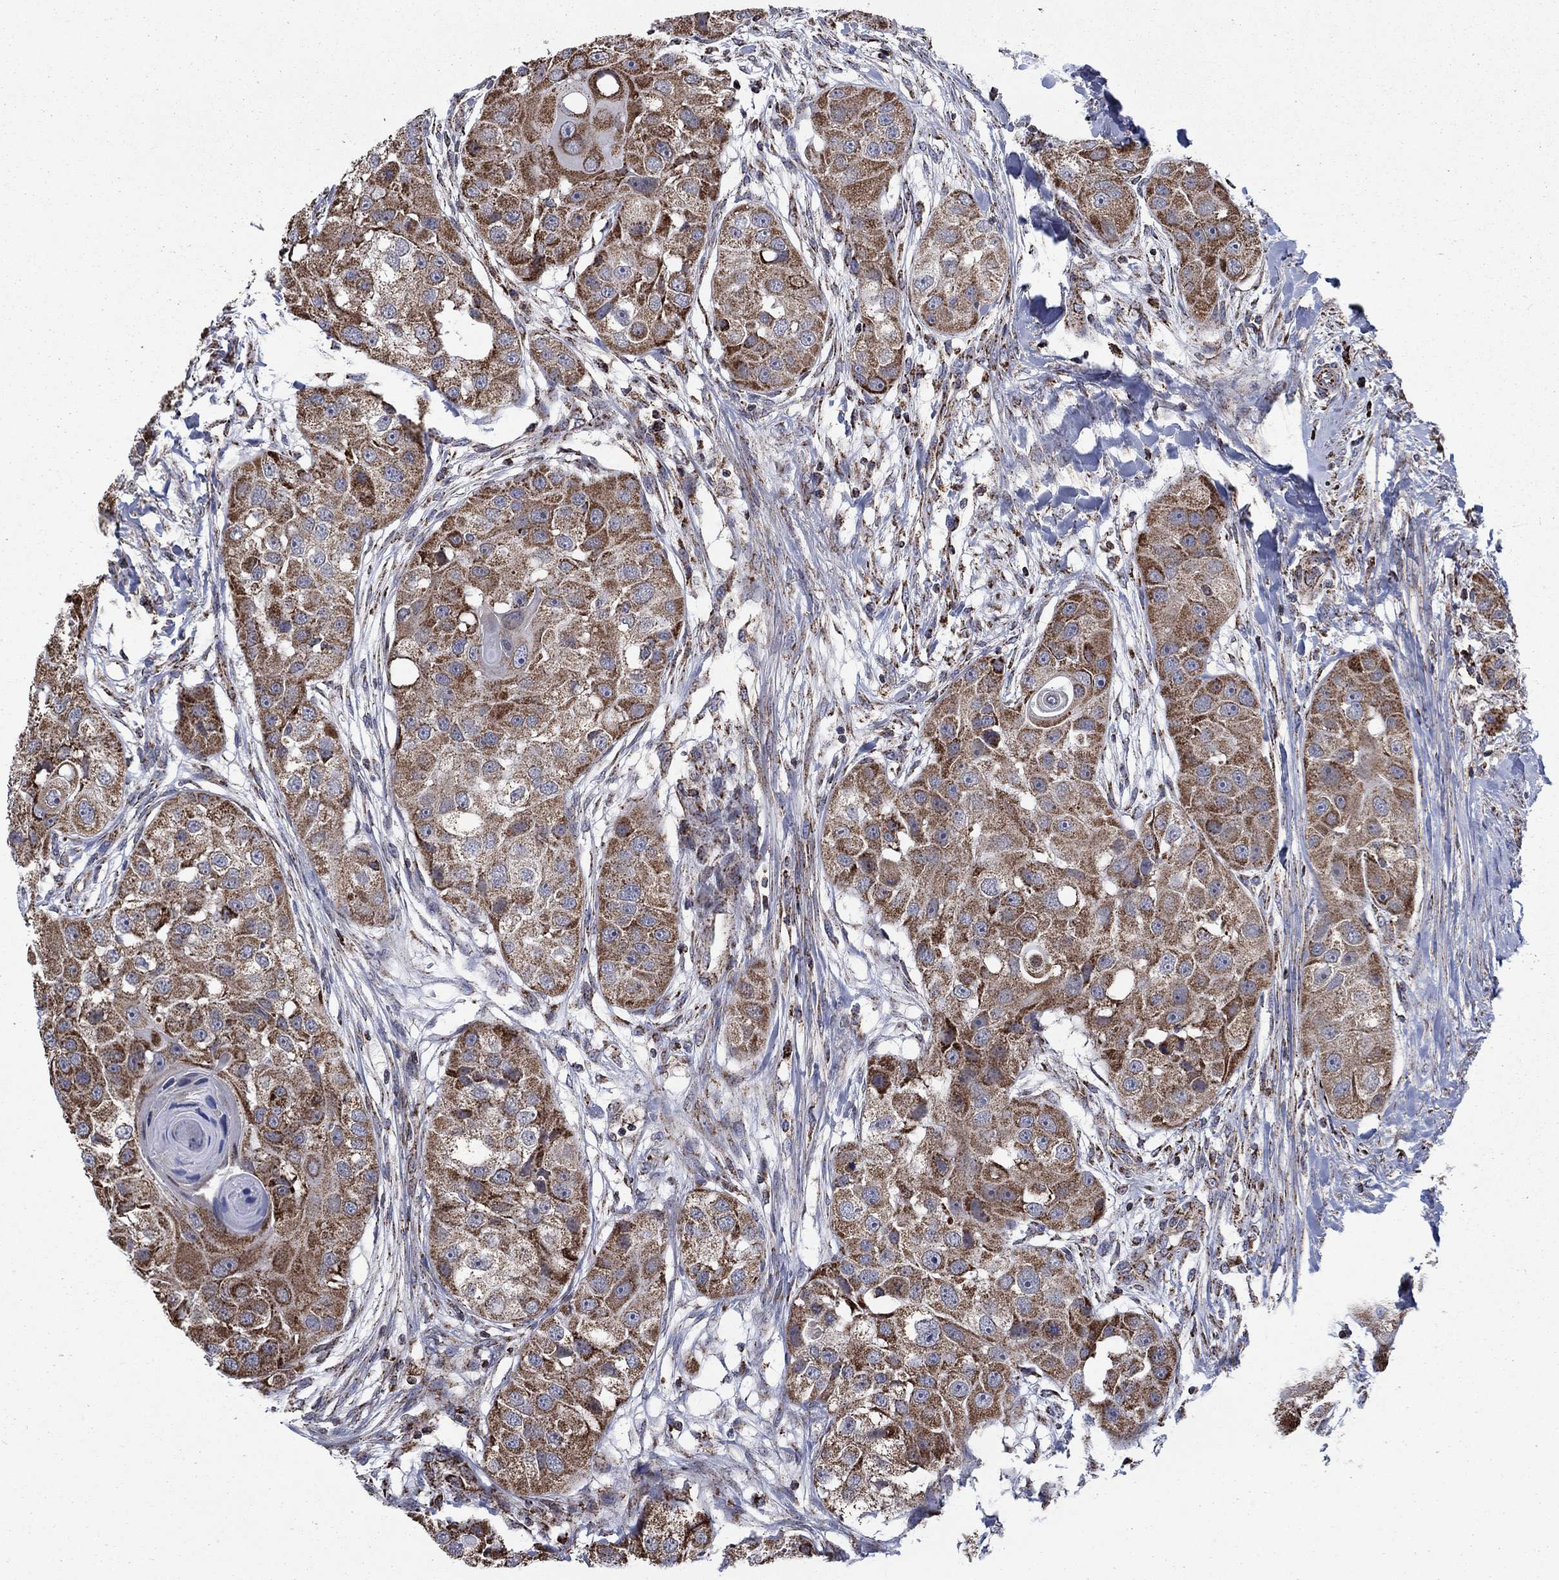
{"staining": {"intensity": "strong", "quantity": ">75%", "location": "cytoplasmic/membranous"}, "tissue": "head and neck cancer", "cell_type": "Tumor cells", "image_type": "cancer", "snomed": [{"axis": "morphology", "description": "Normal tissue, NOS"}, {"axis": "morphology", "description": "Squamous cell carcinoma, NOS"}, {"axis": "topography", "description": "Skeletal muscle"}, {"axis": "topography", "description": "Head-Neck"}], "caption": "A high-resolution histopathology image shows IHC staining of head and neck cancer (squamous cell carcinoma), which demonstrates strong cytoplasmic/membranous expression in approximately >75% of tumor cells.", "gene": "MOAP1", "patient": {"sex": "male", "age": 51}}